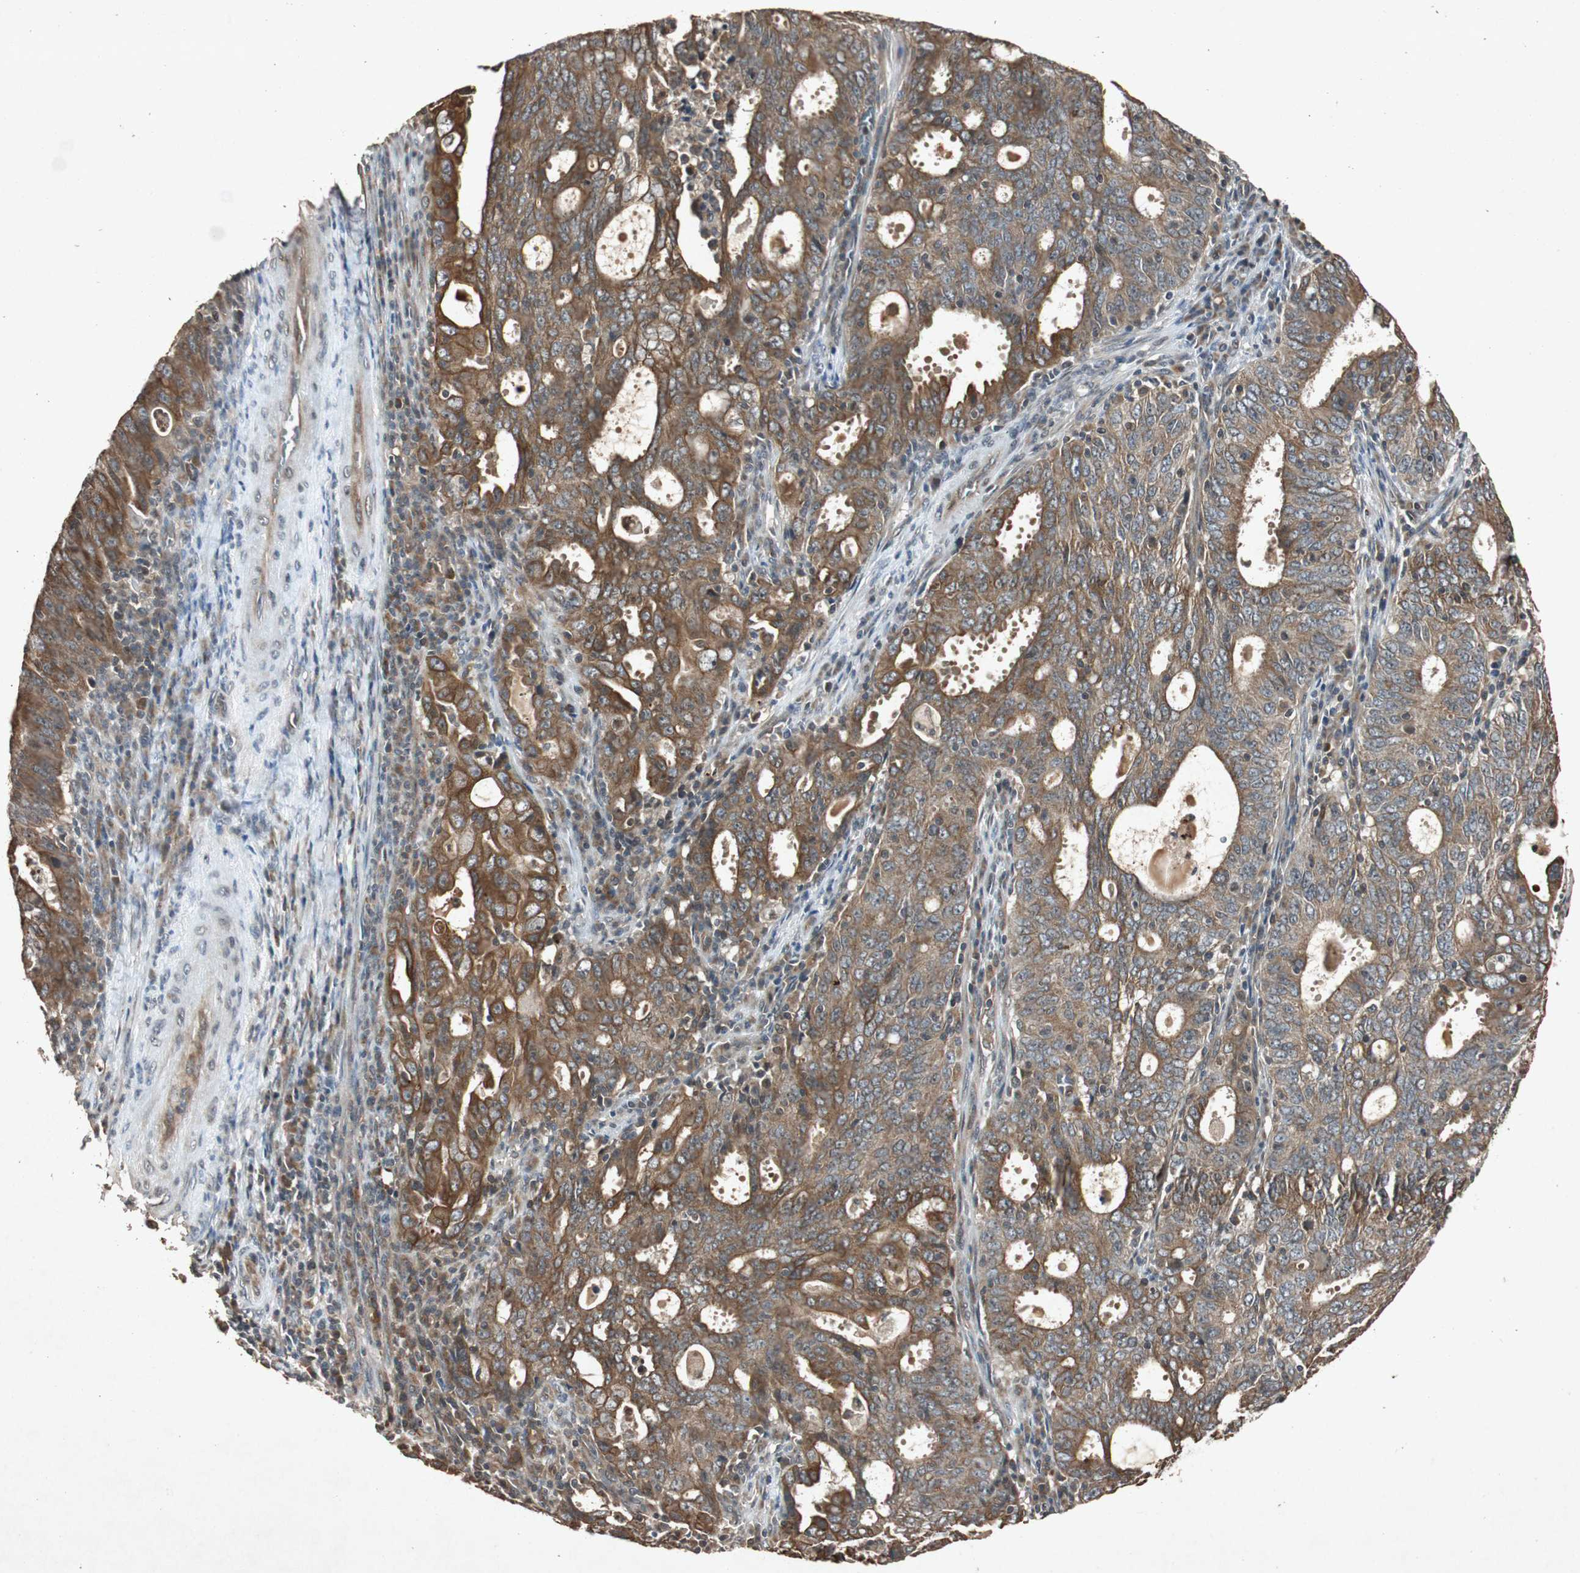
{"staining": {"intensity": "strong", "quantity": ">75%", "location": "cytoplasmic/membranous"}, "tissue": "cervical cancer", "cell_type": "Tumor cells", "image_type": "cancer", "snomed": [{"axis": "morphology", "description": "Adenocarcinoma, NOS"}, {"axis": "topography", "description": "Cervix"}], "caption": "Adenocarcinoma (cervical) tissue exhibits strong cytoplasmic/membranous staining in about >75% of tumor cells (DAB (3,3'-diaminobenzidine) IHC, brown staining for protein, blue staining for nuclei).", "gene": "SLIT2", "patient": {"sex": "female", "age": 44}}